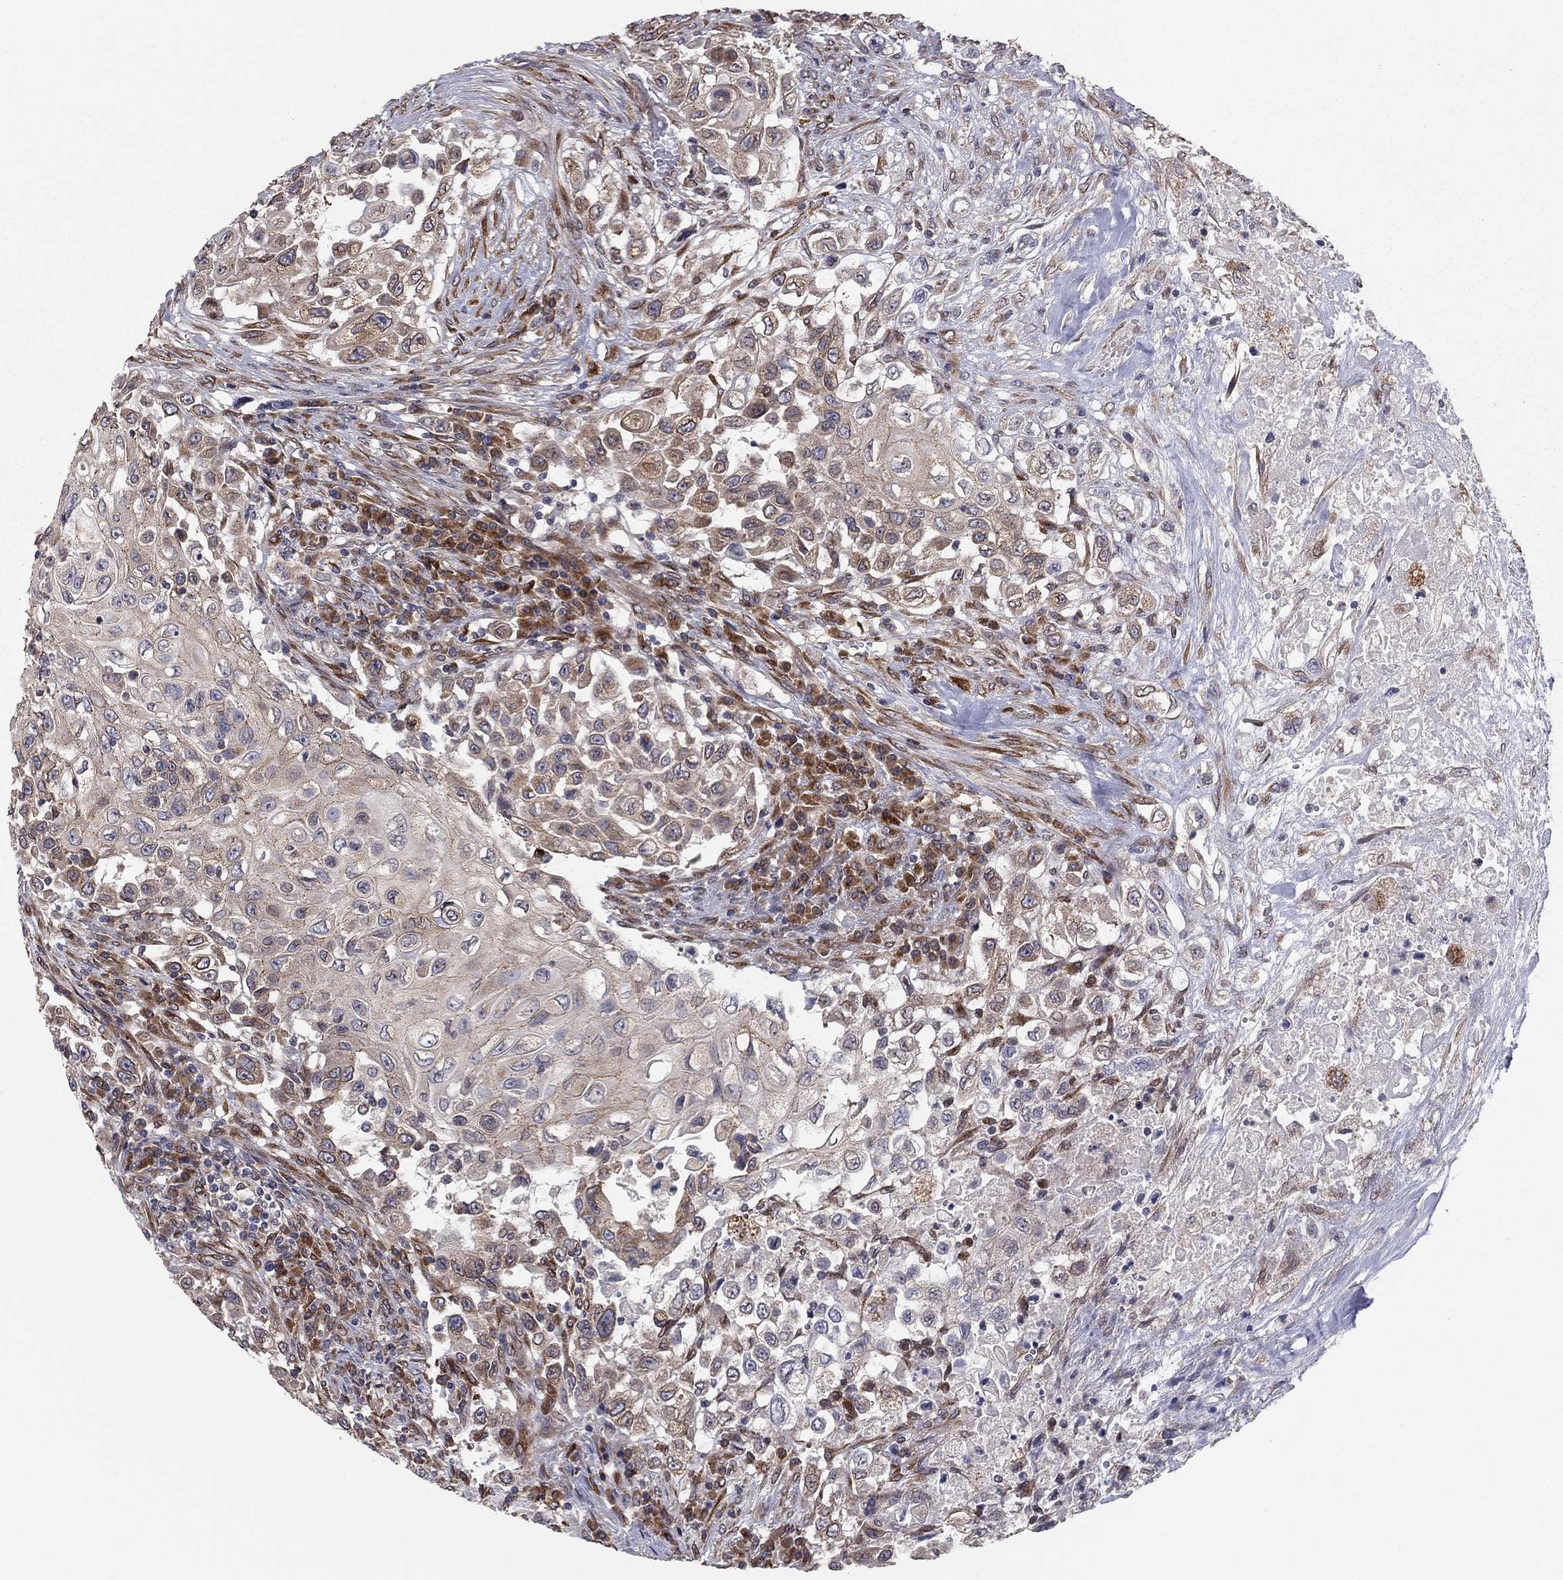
{"staining": {"intensity": "weak", "quantity": "<25%", "location": "cytoplasmic/membranous"}, "tissue": "urothelial cancer", "cell_type": "Tumor cells", "image_type": "cancer", "snomed": [{"axis": "morphology", "description": "Urothelial carcinoma, High grade"}, {"axis": "topography", "description": "Urinary bladder"}], "caption": "Image shows no protein staining in tumor cells of urothelial carcinoma (high-grade) tissue.", "gene": "YIF1A", "patient": {"sex": "female", "age": 56}}